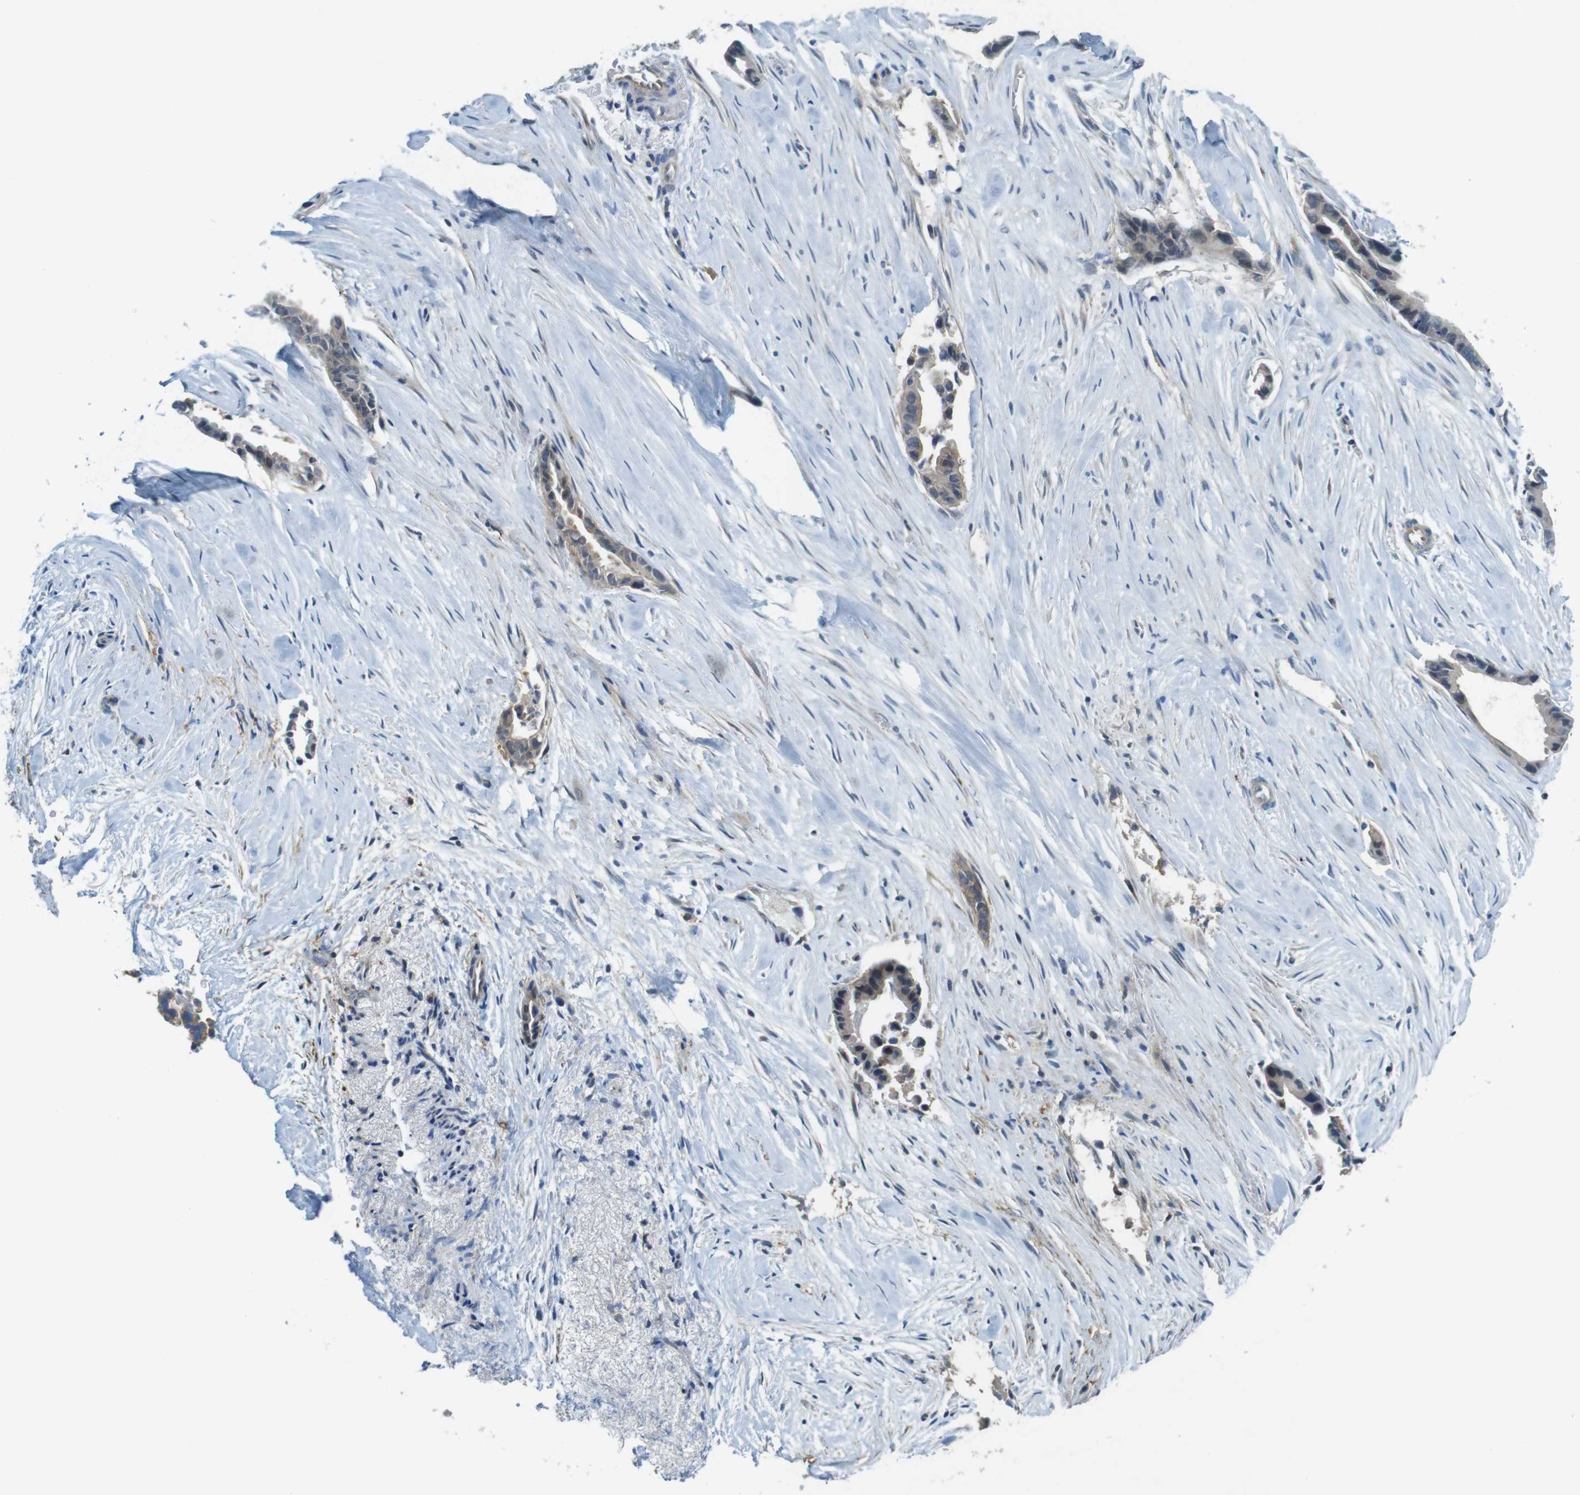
{"staining": {"intensity": "weak", "quantity": "<25%", "location": "cytoplasmic/membranous"}, "tissue": "liver cancer", "cell_type": "Tumor cells", "image_type": "cancer", "snomed": [{"axis": "morphology", "description": "Cholangiocarcinoma"}, {"axis": "topography", "description": "Liver"}], "caption": "The micrograph demonstrates no staining of tumor cells in liver cholangiocarcinoma.", "gene": "LRRC3B", "patient": {"sex": "female", "age": 55}}